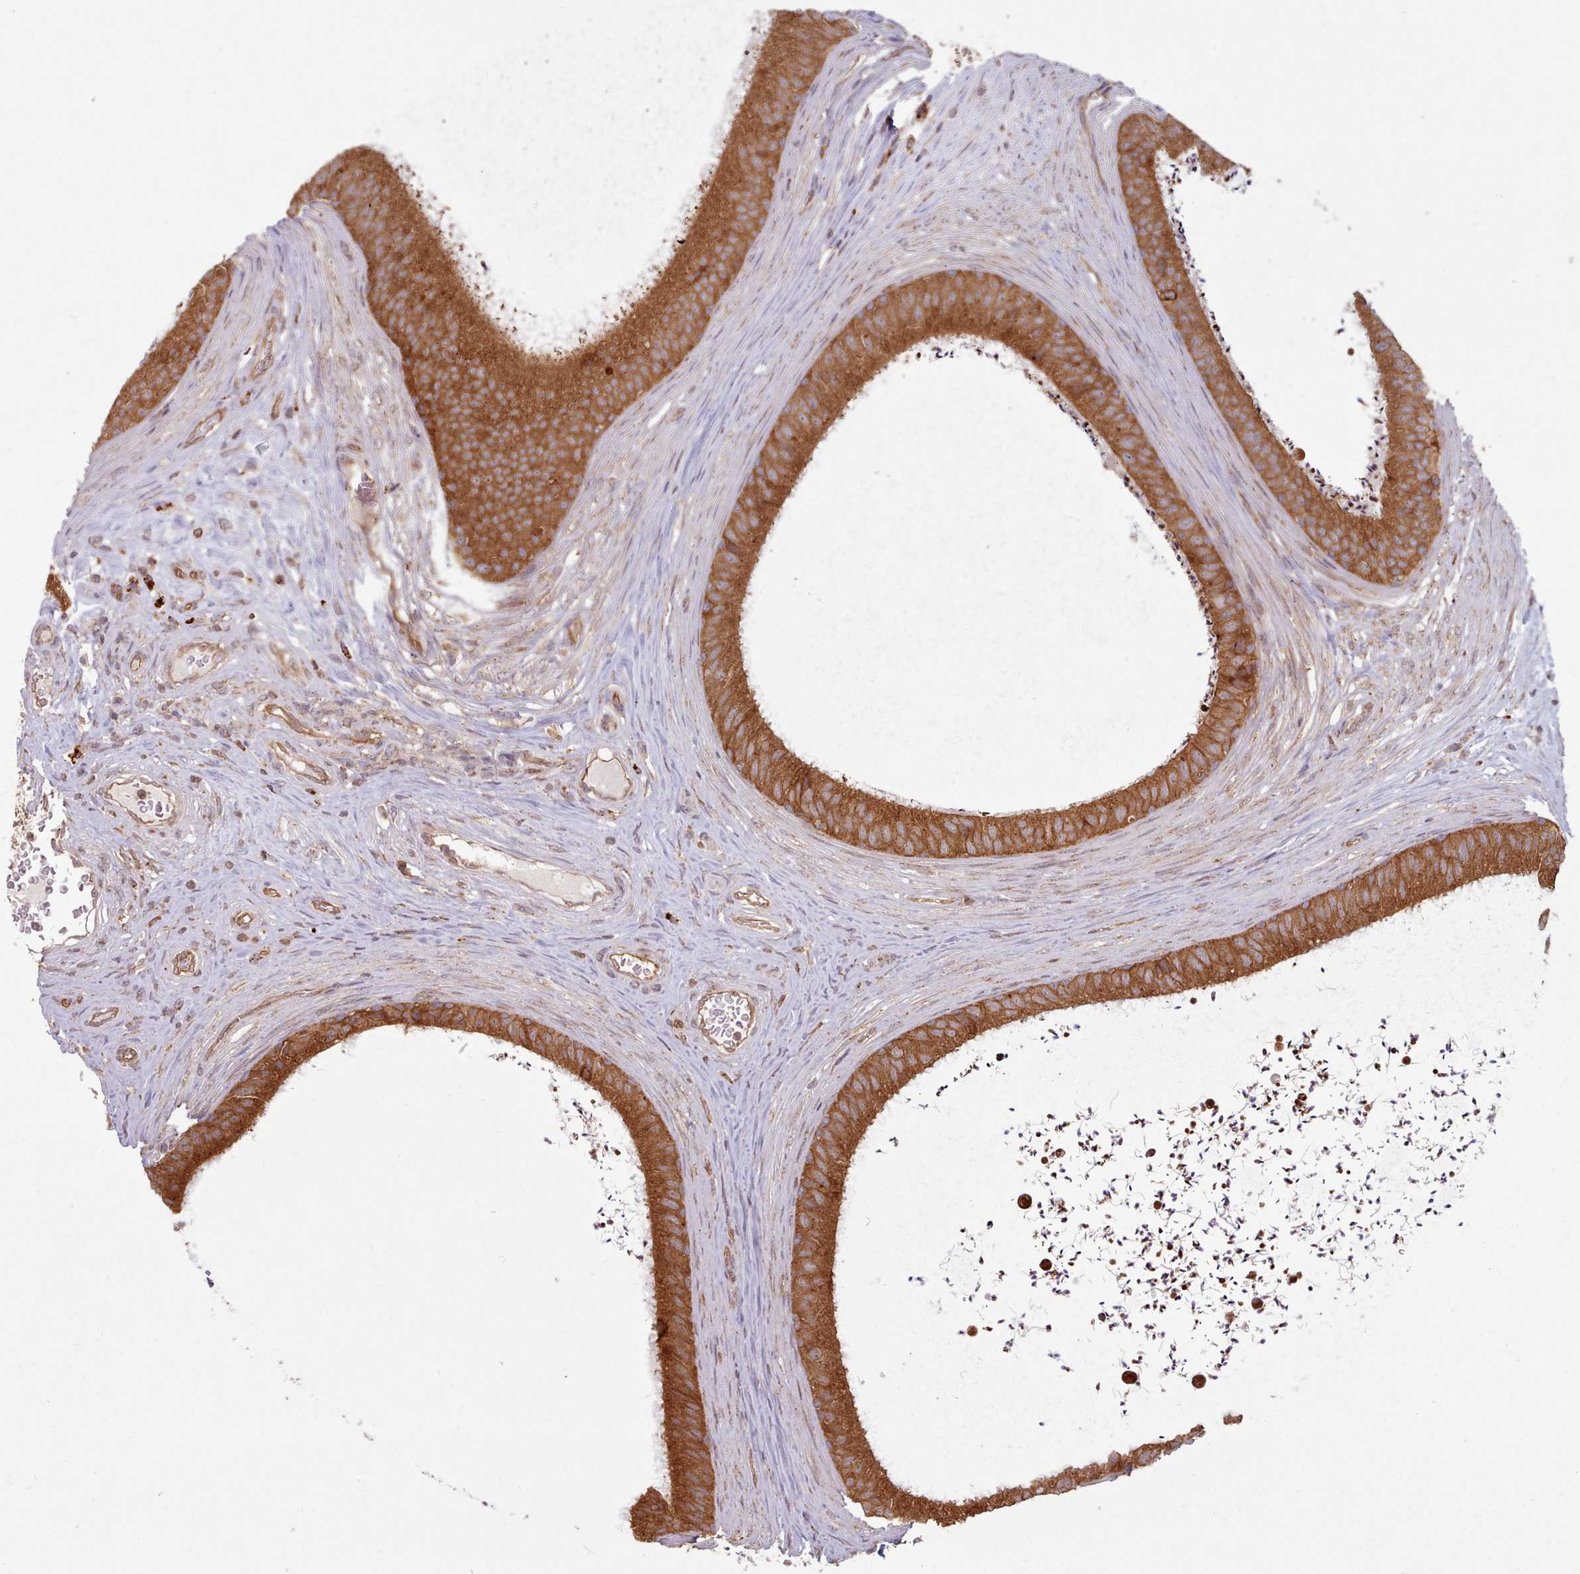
{"staining": {"intensity": "strong", "quantity": ">75%", "location": "cytoplasmic/membranous"}, "tissue": "epididymis", "cell_type": "Glandular cells", "image_type": "normal", "snomed": [{"axis": "morphology", "description": "Normal tissue, NOS"}, {"axis": "topography", "description": "Testis"}, {"axis": "topography", "description": "Epididymis"}], "caption": "An image of epididymis stained for a protein shows strong cytoplasmic/membranous brown staining in glandular cells. (DAB IHC, brown staining for protein, blue staining for nuclei).", "gene": "CRYBG1", "patient": {"sex": "male", "age": 41}}